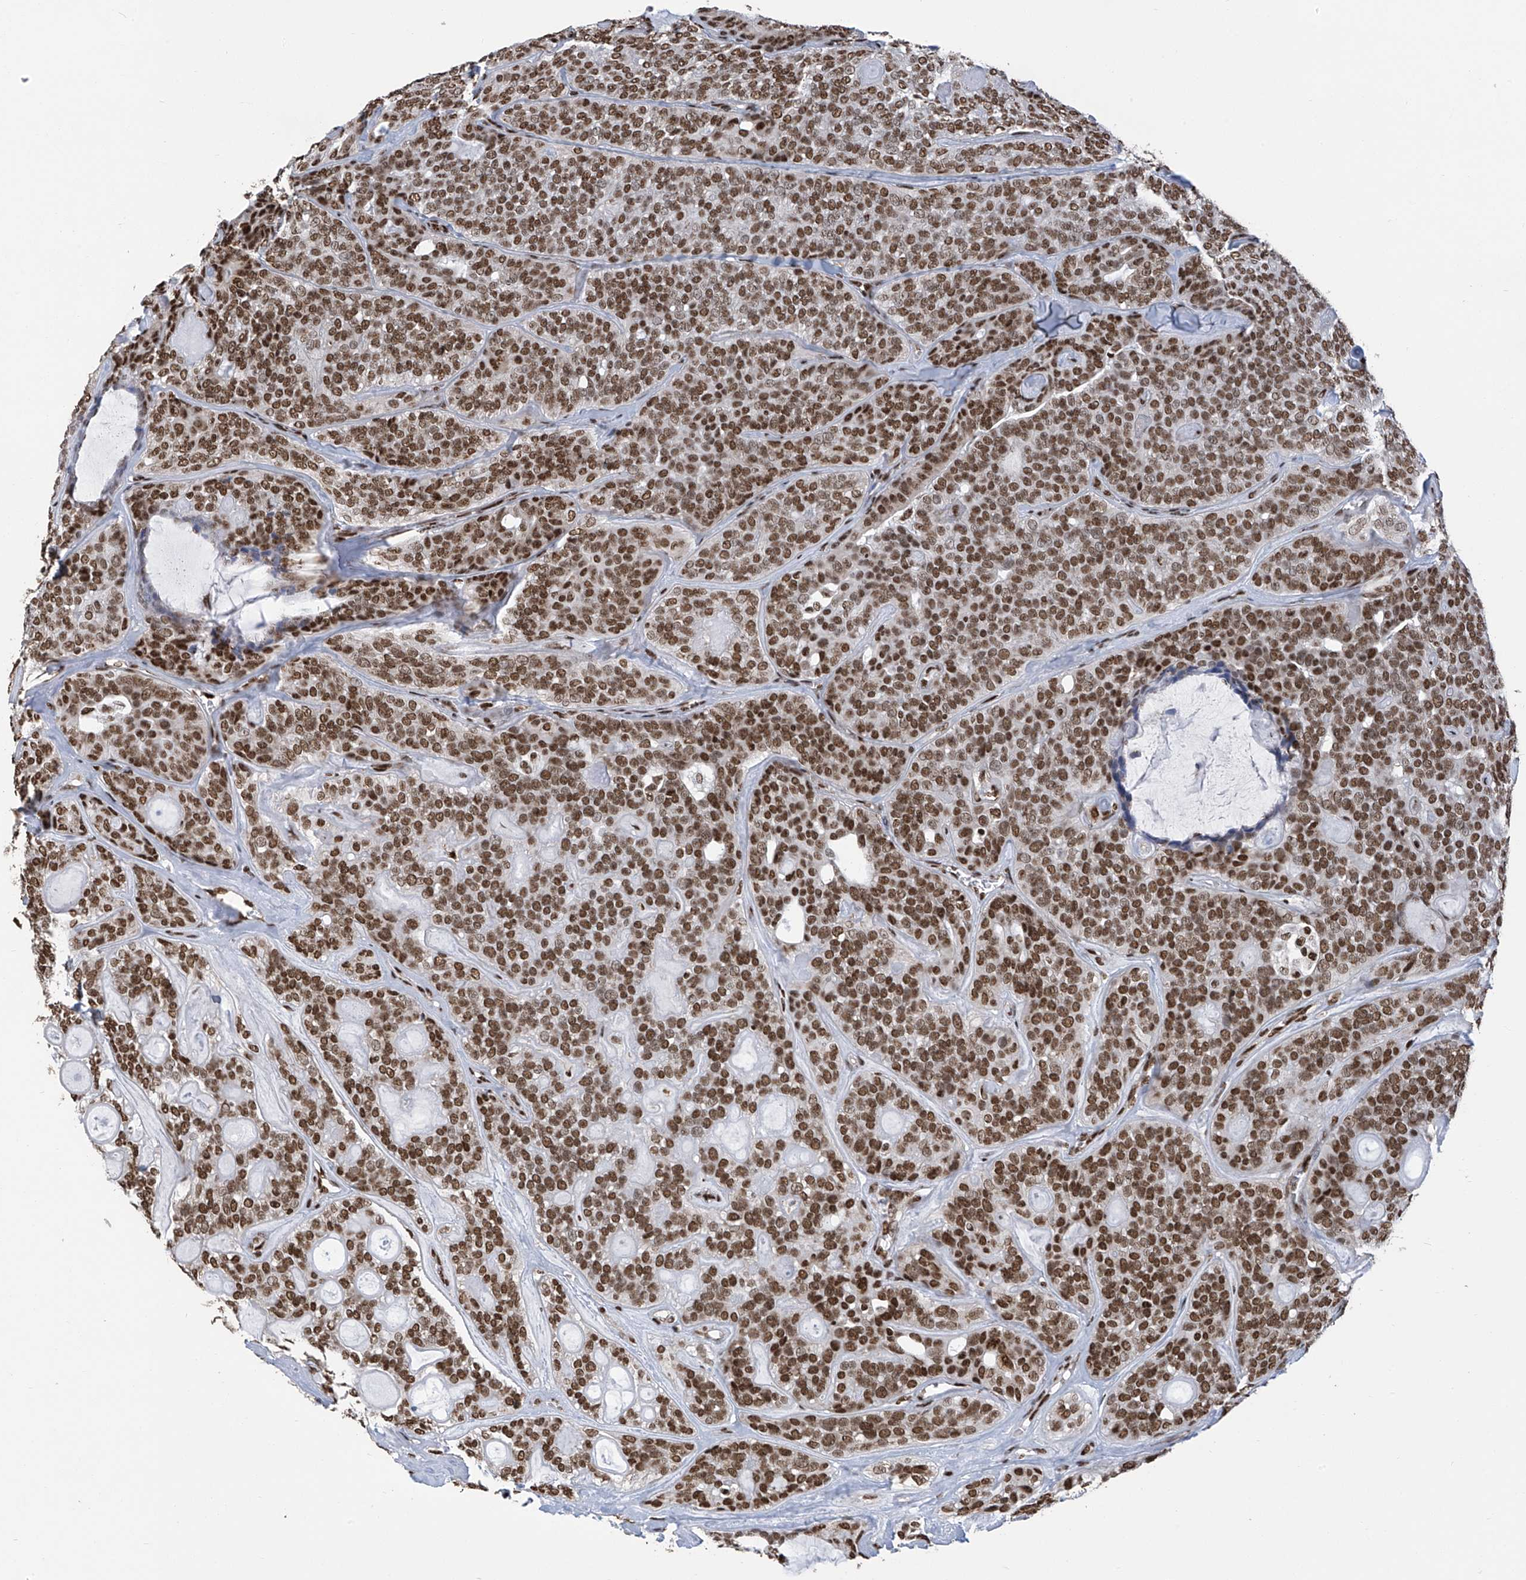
{"staining": {"intensity": "strong", "quantity": ">75%", "location": "nuclear"}, "tissue": "head and neck cancer", "cell_type": "Tumor cells", "image_type": "cancer", "snomed": [{"axis": "morphology", "description": "Adenocarcinoma, NOS"}, {"axis": "topography", "description": "Head-Neck"}], "caption": "Immunohistochemistry staining of head and neck adenocarcinoma, which exhibits high levels of strong nuclear positivity in approximately >75% of tumor cells indicating strong nuclear protein staining. The staining was performed using DAB (brown) for protein detection and nuclei were counterstained in hematoxylin (blue).", "gene": "APLF", "patient": {"sex": "male", "age": 66}}